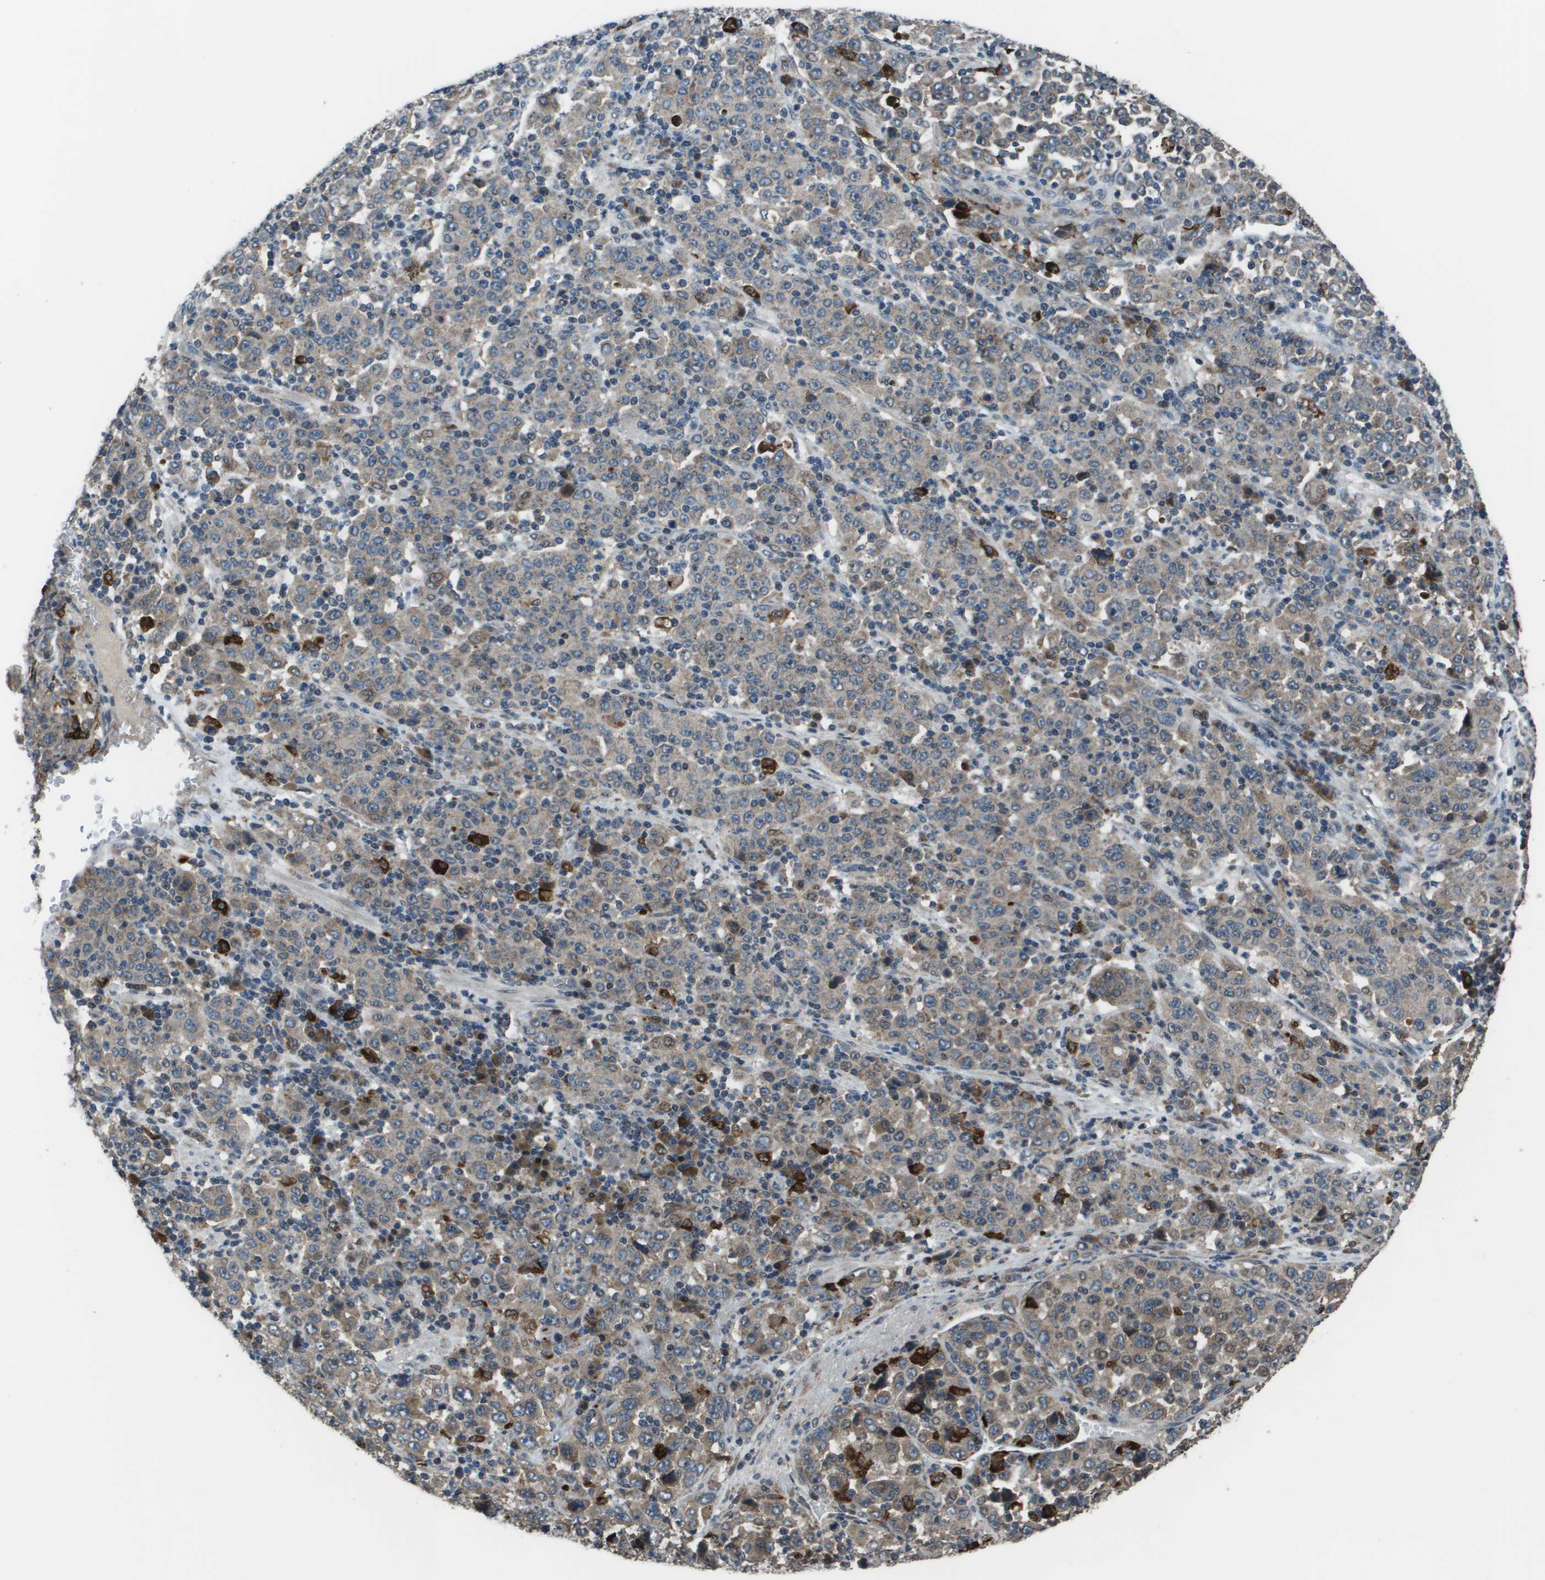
{"staining": {"intensity": "weak", "quantity": "<25%", "location": "cytoplasmic/membranous"}, "tissue": "stomach cancer", "cell_type": "Tumor cells", "image_type": "cancer", "snomed": [{"axis": "morphology", "description": "Normal tissue, NOS"}, {"axis": "morphology", "description": "Adenocarcinoma, NOS"}, {"axis": "topography", "description": "Stomach, upper"}, {"axis": "topography", "description": "Stomach"}], "caption": "DAB immunohistochemical staining of human stomach adenocarcinoma shows no significant expression in tumor cells. Nuclei are stained in blue.", "gene": "GOSR2", "patient": {"sex": "male", "age": 59}}